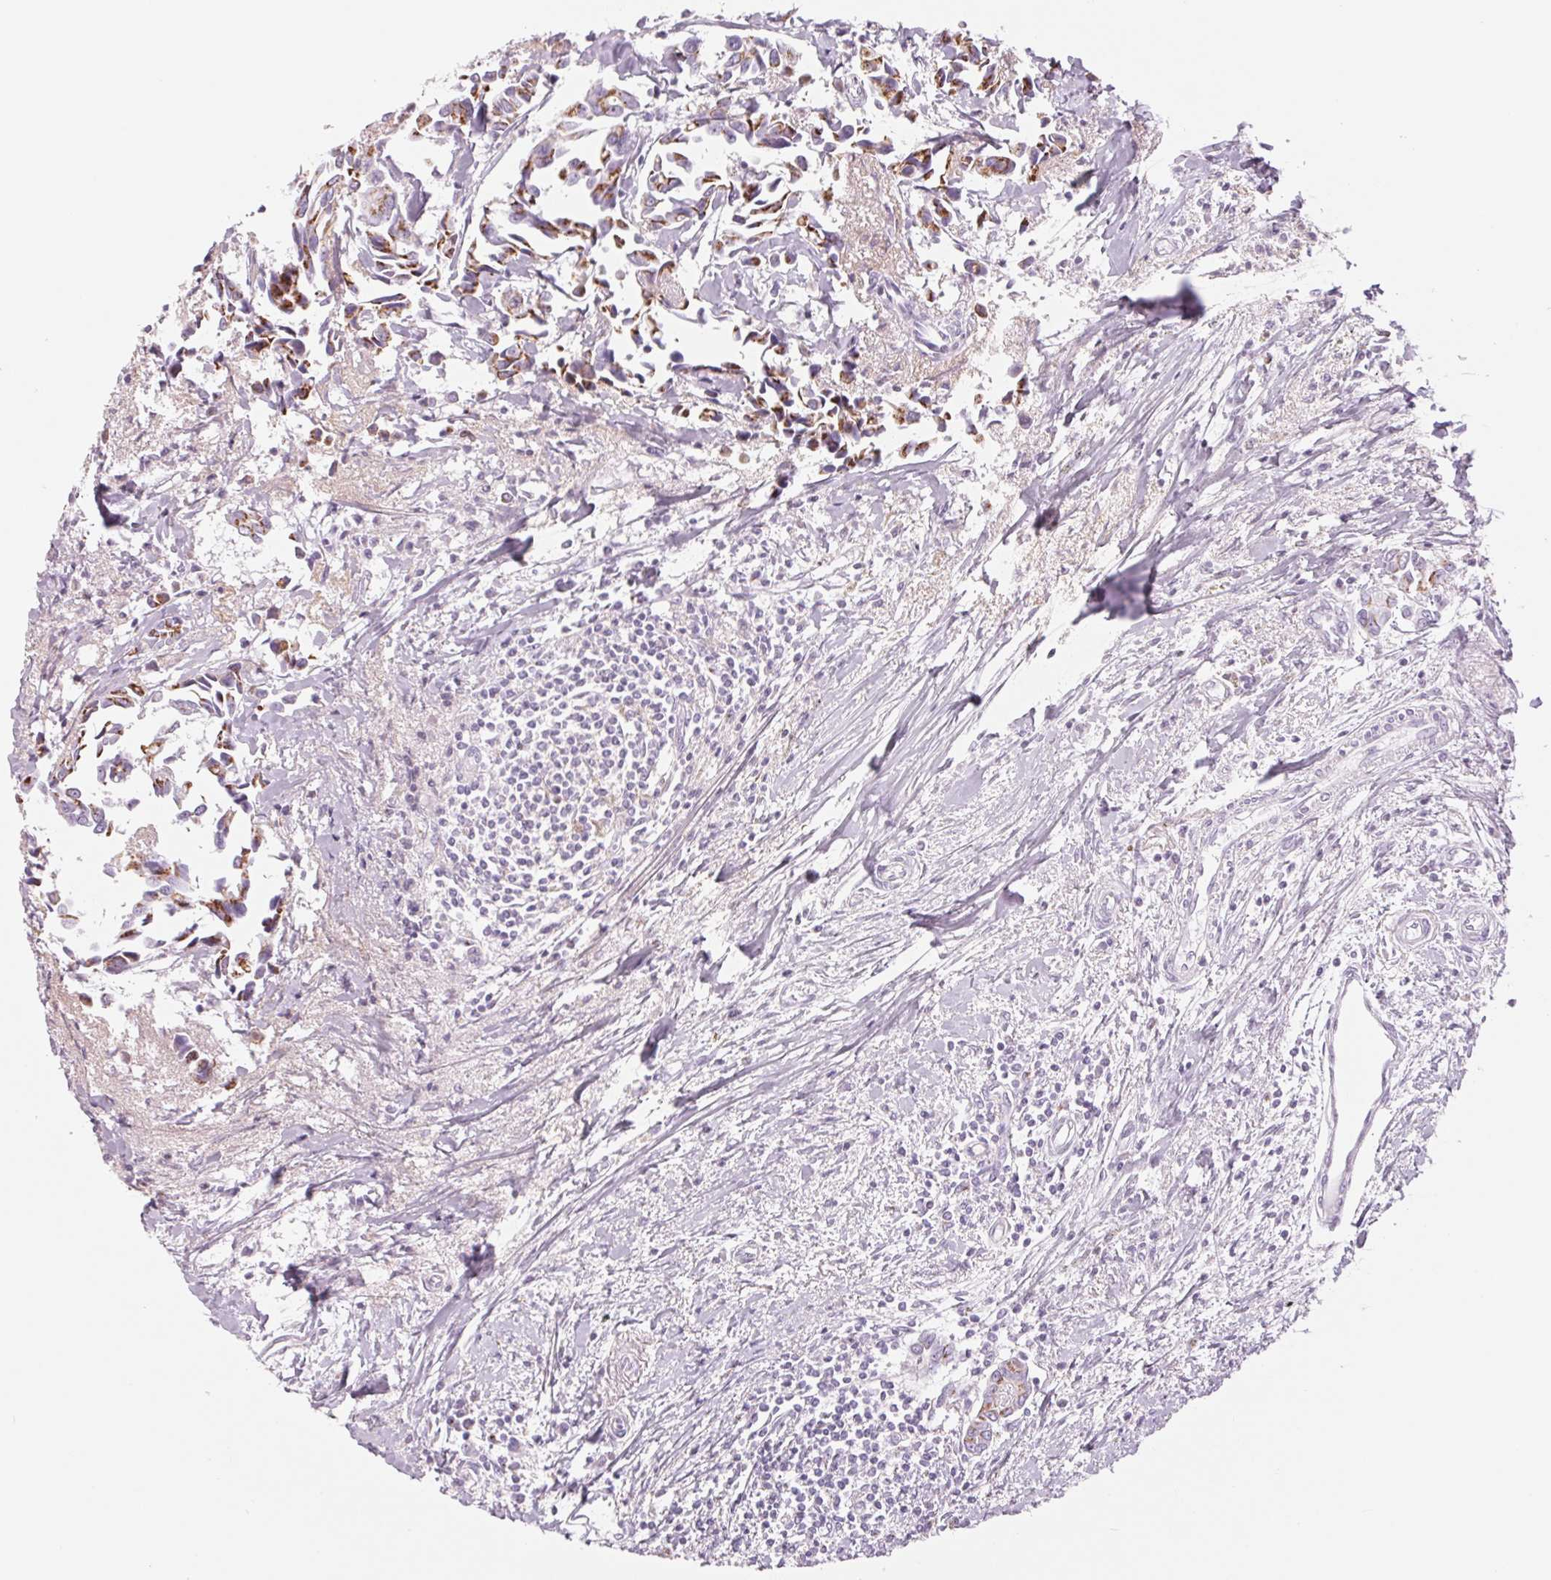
{"staining": {"intensity": "strong", "quantity": "25%-75%", "location": "cytoplasmic/membranous"}, "tissue": "breast cancer", "cell_type": "Tumor cells", "image_type": "cancer", "snomed": [{"axis": "morphology", "description": "Duct carcinoma"}, {"axis": "topography", "description": "Breast"}], "caption": "This image exhibits immunohistochemistry (IHC) staining of human infiltrating ductal carcinoma (breast), with high strong cytoplasmic/membranous expression in about 25%-75% of tumor cells.", "gene": "GALNT7", "patient": {"sex": "female", "age": 54}}